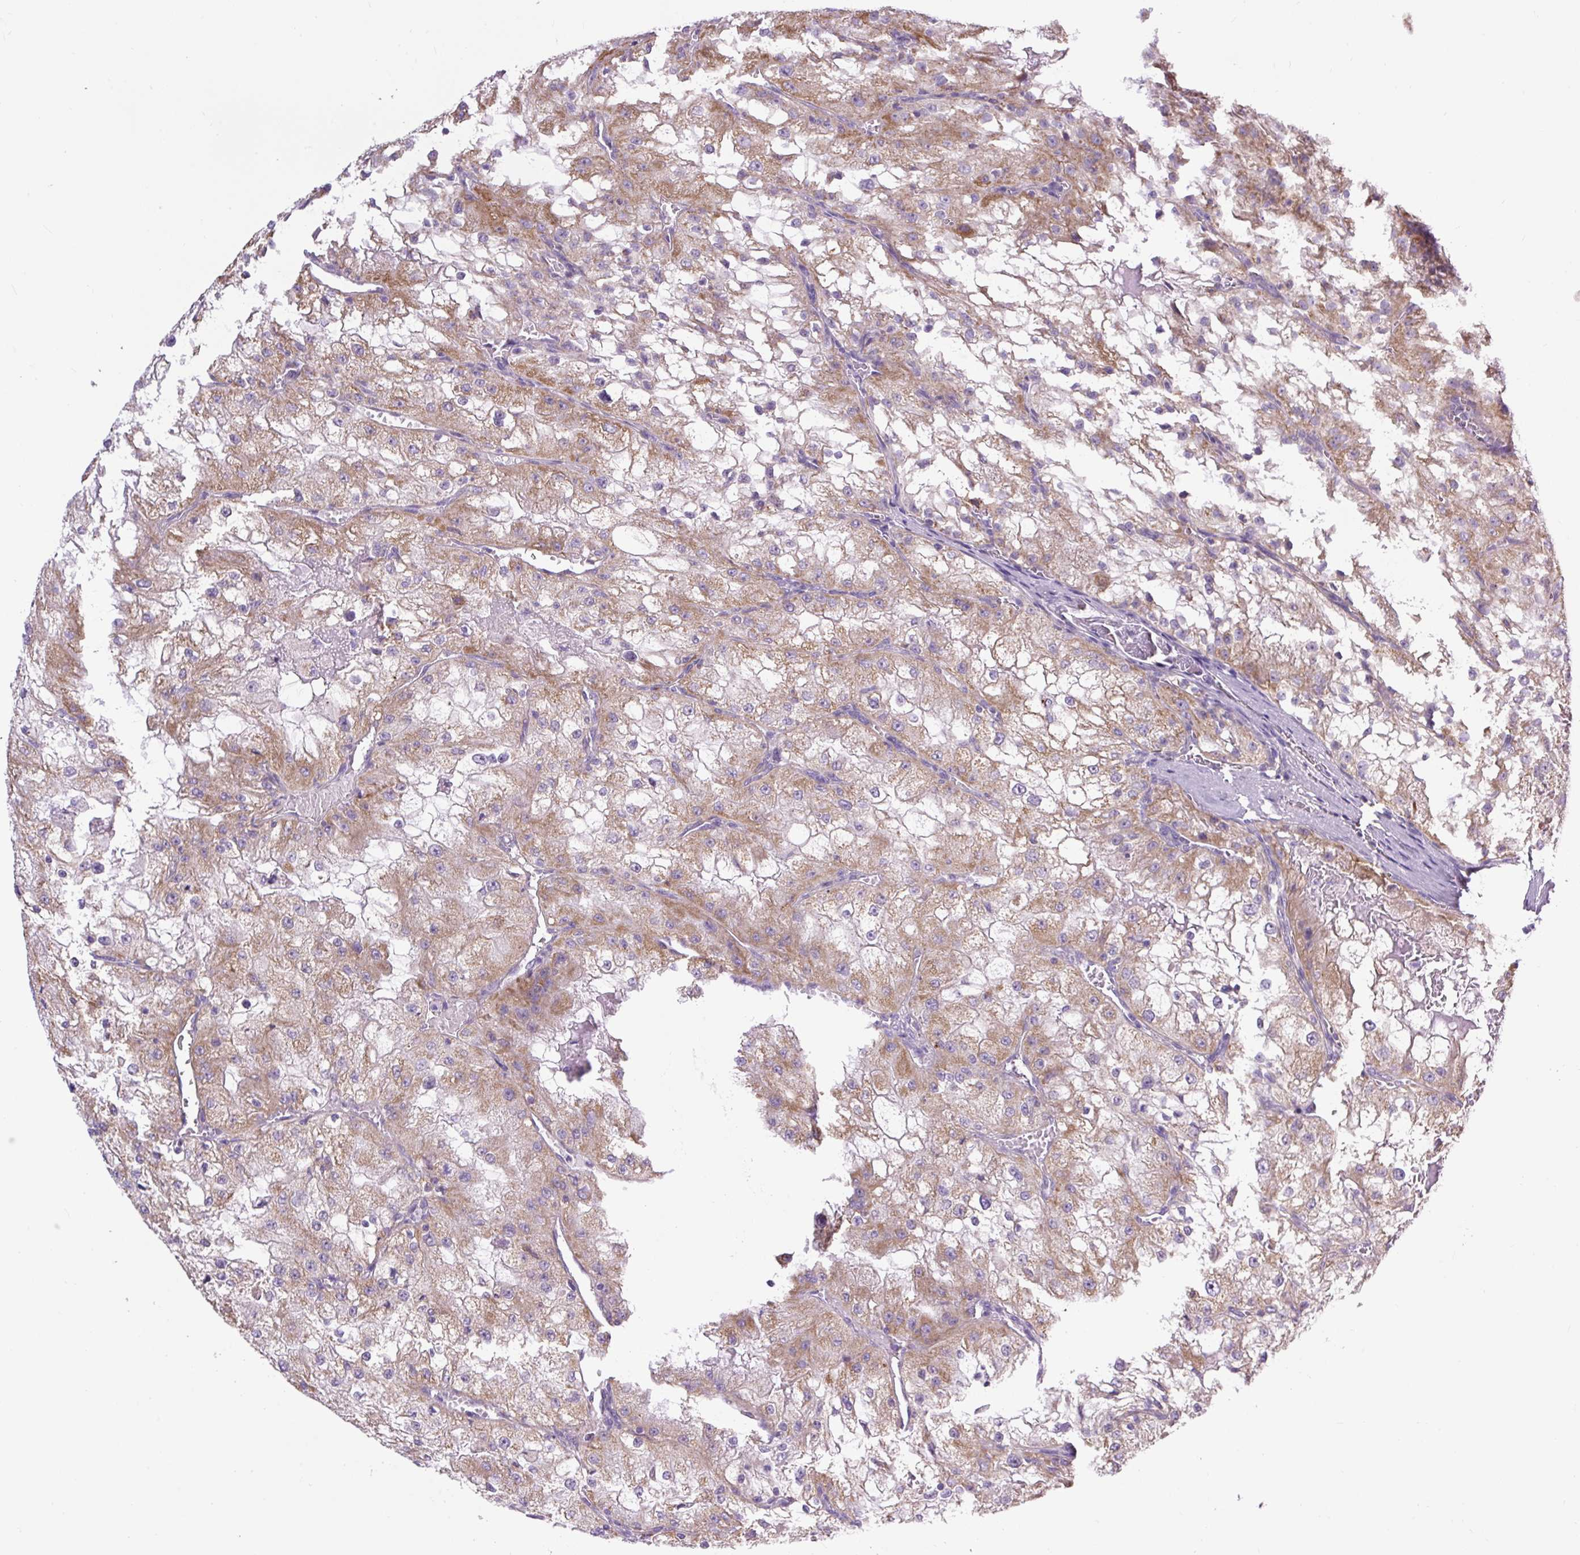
{"staining": {"intensity": "moderate", "quantity": ">75%", "location": "cytoplasmic/membranous"}, "tissue": "renal cancer", "cell_type": "Tumor cells", "image_type": "cancer", "snomed": [{"axis": "morphology", "description": "Adenocarcinoma, NOS"}, {"axis": "topography", "description": "Kidney"}], "caption": "Moderate cytoplasmic/membranous positivity is appreciated in about >75% of tumor cells in renal adenocarcinoma.", "gene": "RNASE10", "patient": {"sex": "female", "age": 74}}